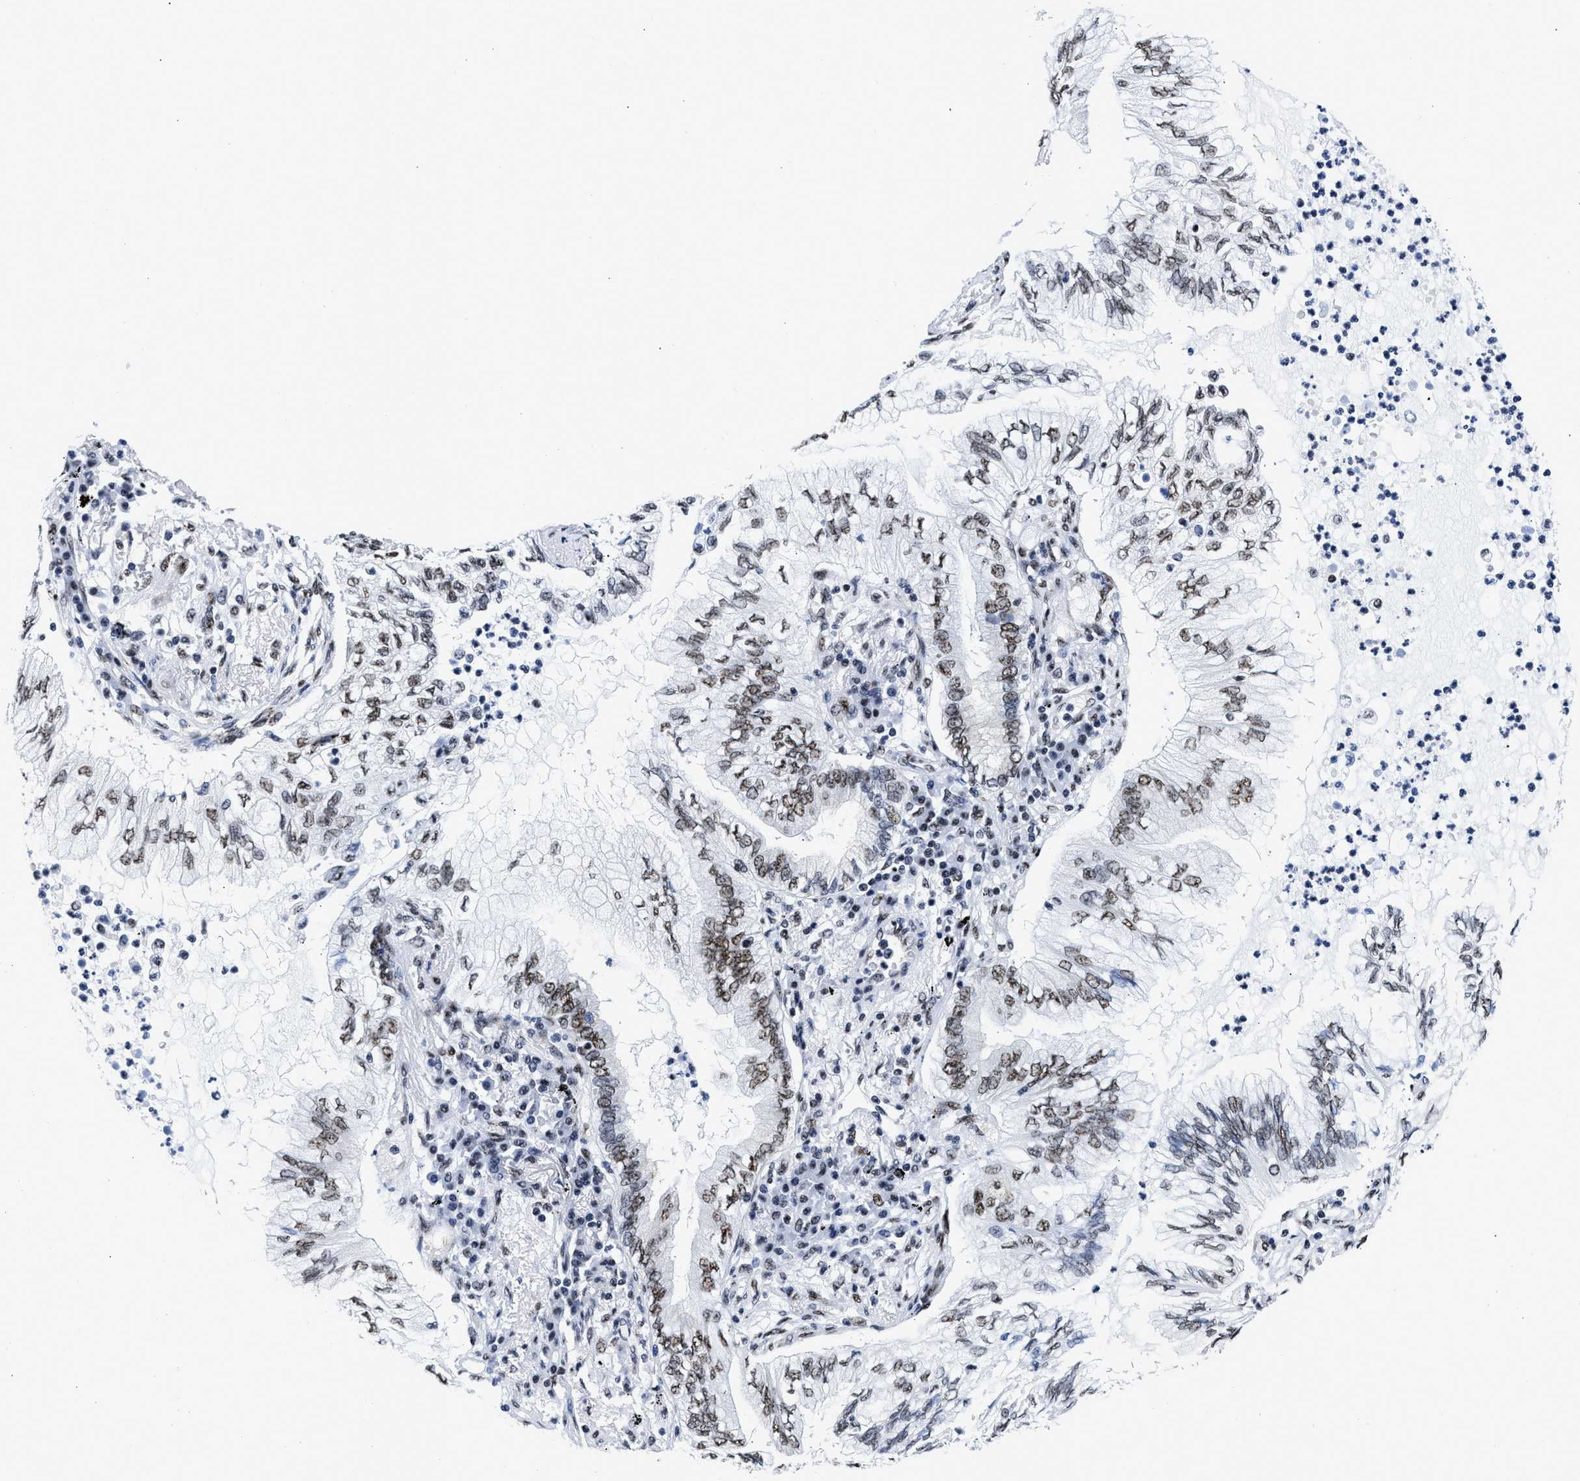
{"staining": {"intensity": "moderate", "quantity": "25%-75%", "location": "nuclear"}, "tissue": "lung cancer", "cell_type": "Tumor cells", "image_type": "cancer", "snomed": [{"axis": "morphology", "description": "Normal tissue, NOS"}, {"axis": "morphology", "description": "Adenocarcinoma, NOS"}, {"axis": "topography", "description": "Bronchus"}, {"axis": "topography", "description": "Lung"}], "caption": "The immunohistochemical stain highlights moderate nuclear staining in tumor cells of lung cancer tissue.", "gene": "RBM8A", "patient": {"sex": "female", "age": 70}}